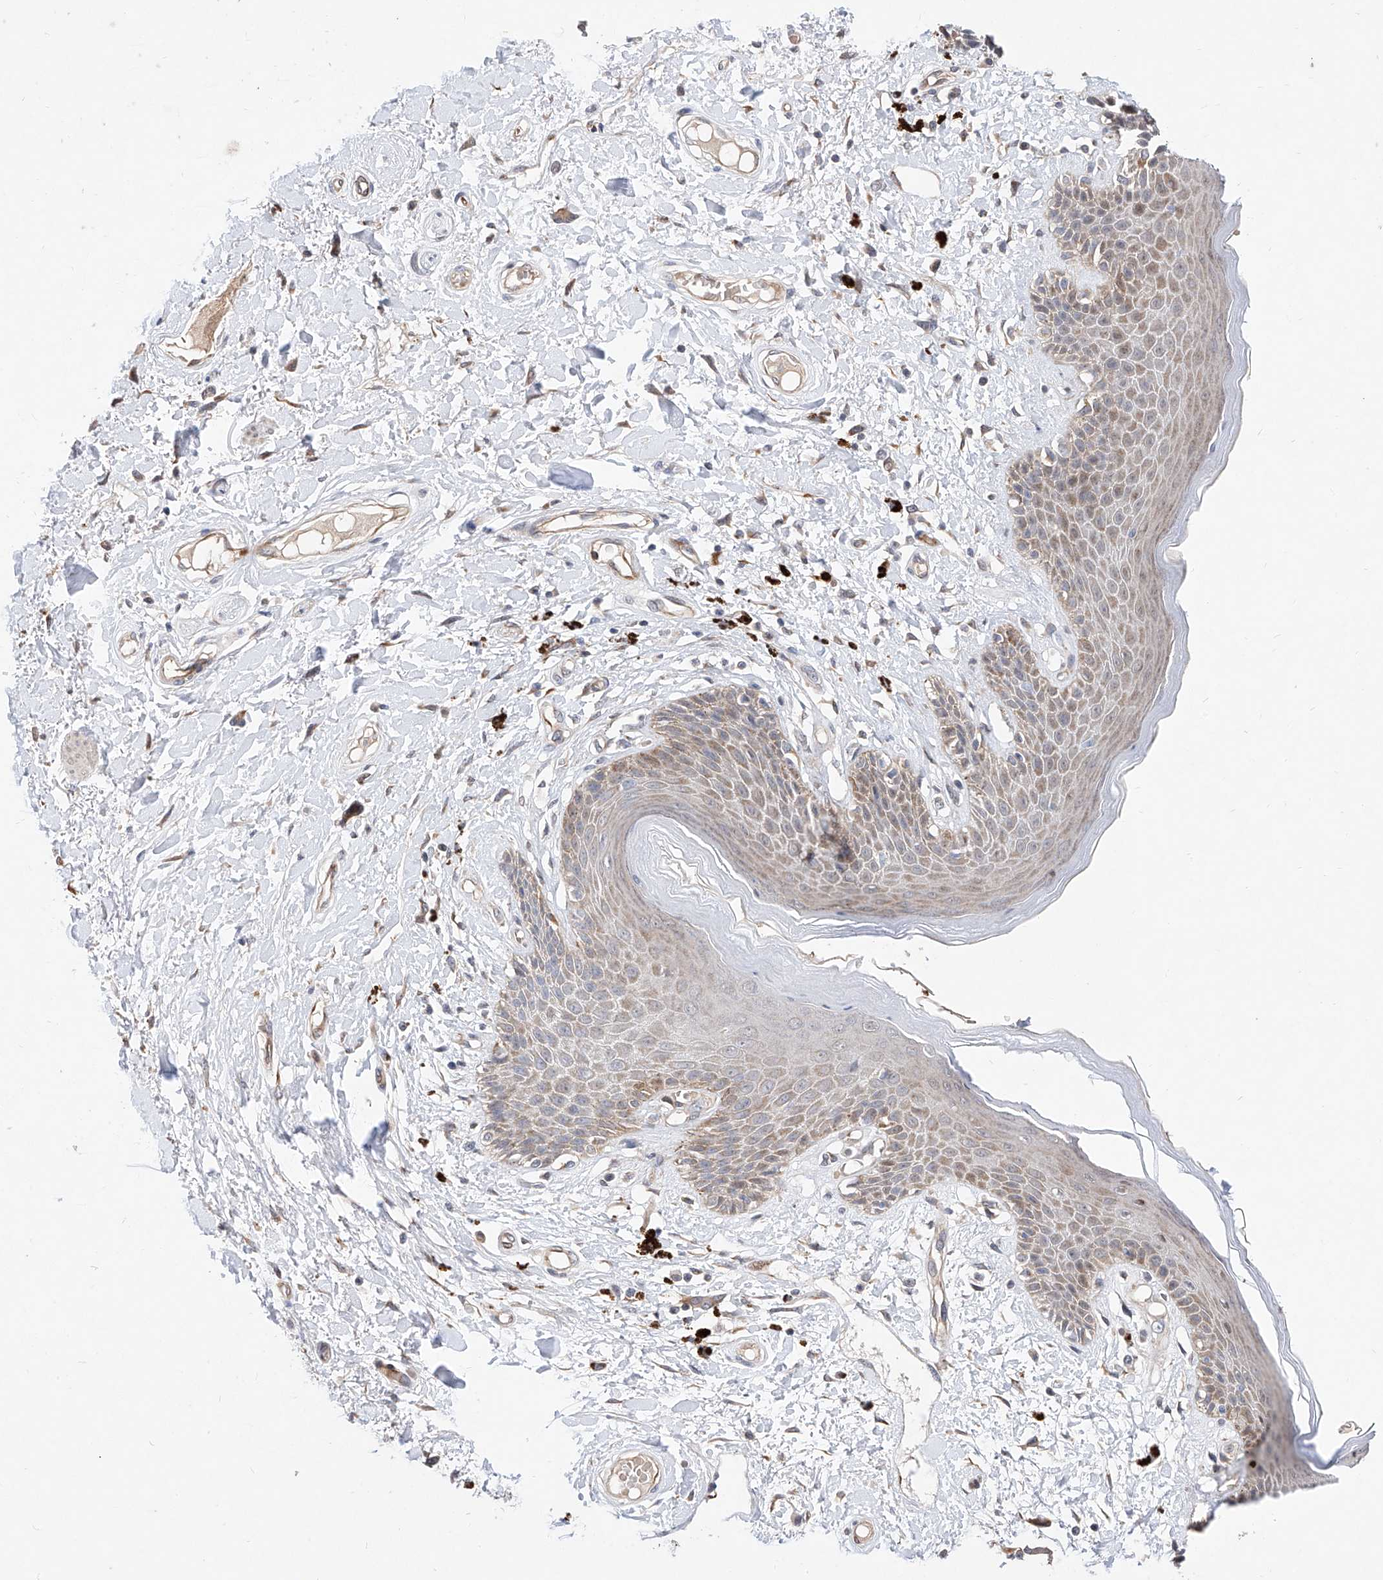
{"staining": {"intensity": "moderate", "quantity": "25%-75%", "location": "cytoplasmic/membranous,nuclear"}, "tissue": "skin", "cell_type": "Epidermal cells", "image_type": "normal", "snomed": [{"axis": "morphology", "description": "Normal tissue, NOS"}, {"axis": "topography", "description": "Anal"}], "caption": "Immunohistochemistry (IHC) (DAB) staining of unremarkable skin displays moderate cytoplasmic/membranous,nuclear protein positivity in about 25%-75% of epidermal cells.", "gene": "FUCA2", "patient": {"sex": "female", "age": 78}}